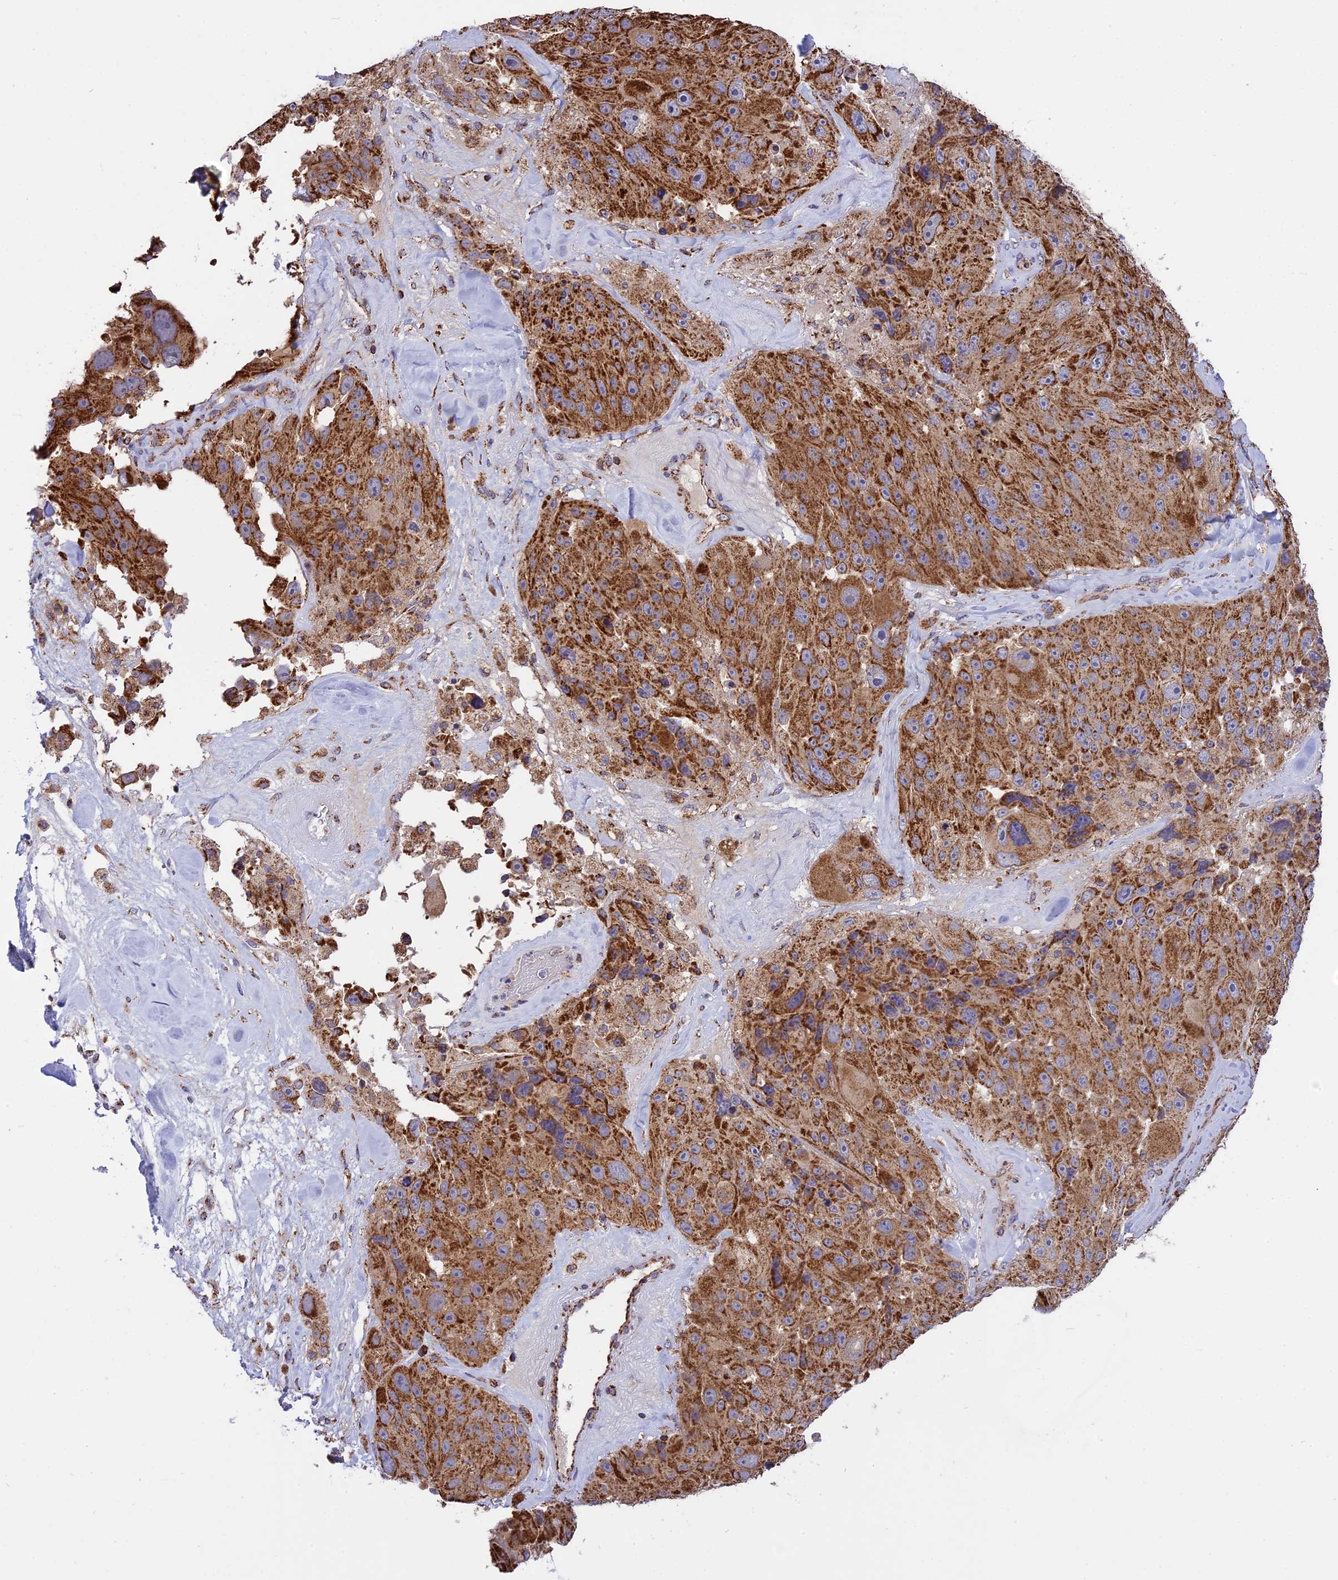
{"staining": {"intensity": "strong", "quantity": ">75%", "location": "cytoplasmic/membranous"}, "tissue": "melanoma", "cell_type": "Tumor cells", "image_type": "cancer", "snomed": [{"axis": "morphology", "description": "Malignant melanoma, Metastatic site"}, {"axis": "topography", "description": "Lymph node"}], "caption": "An image showing strong cytoplasmic/membranous staining in about >75% of tumor cells in malignant melanoma (metastatic site), as visualized by brown immunohistochemical staining.", "gene": "TTC4", "patient": {"sex": "male", "age": 62}}